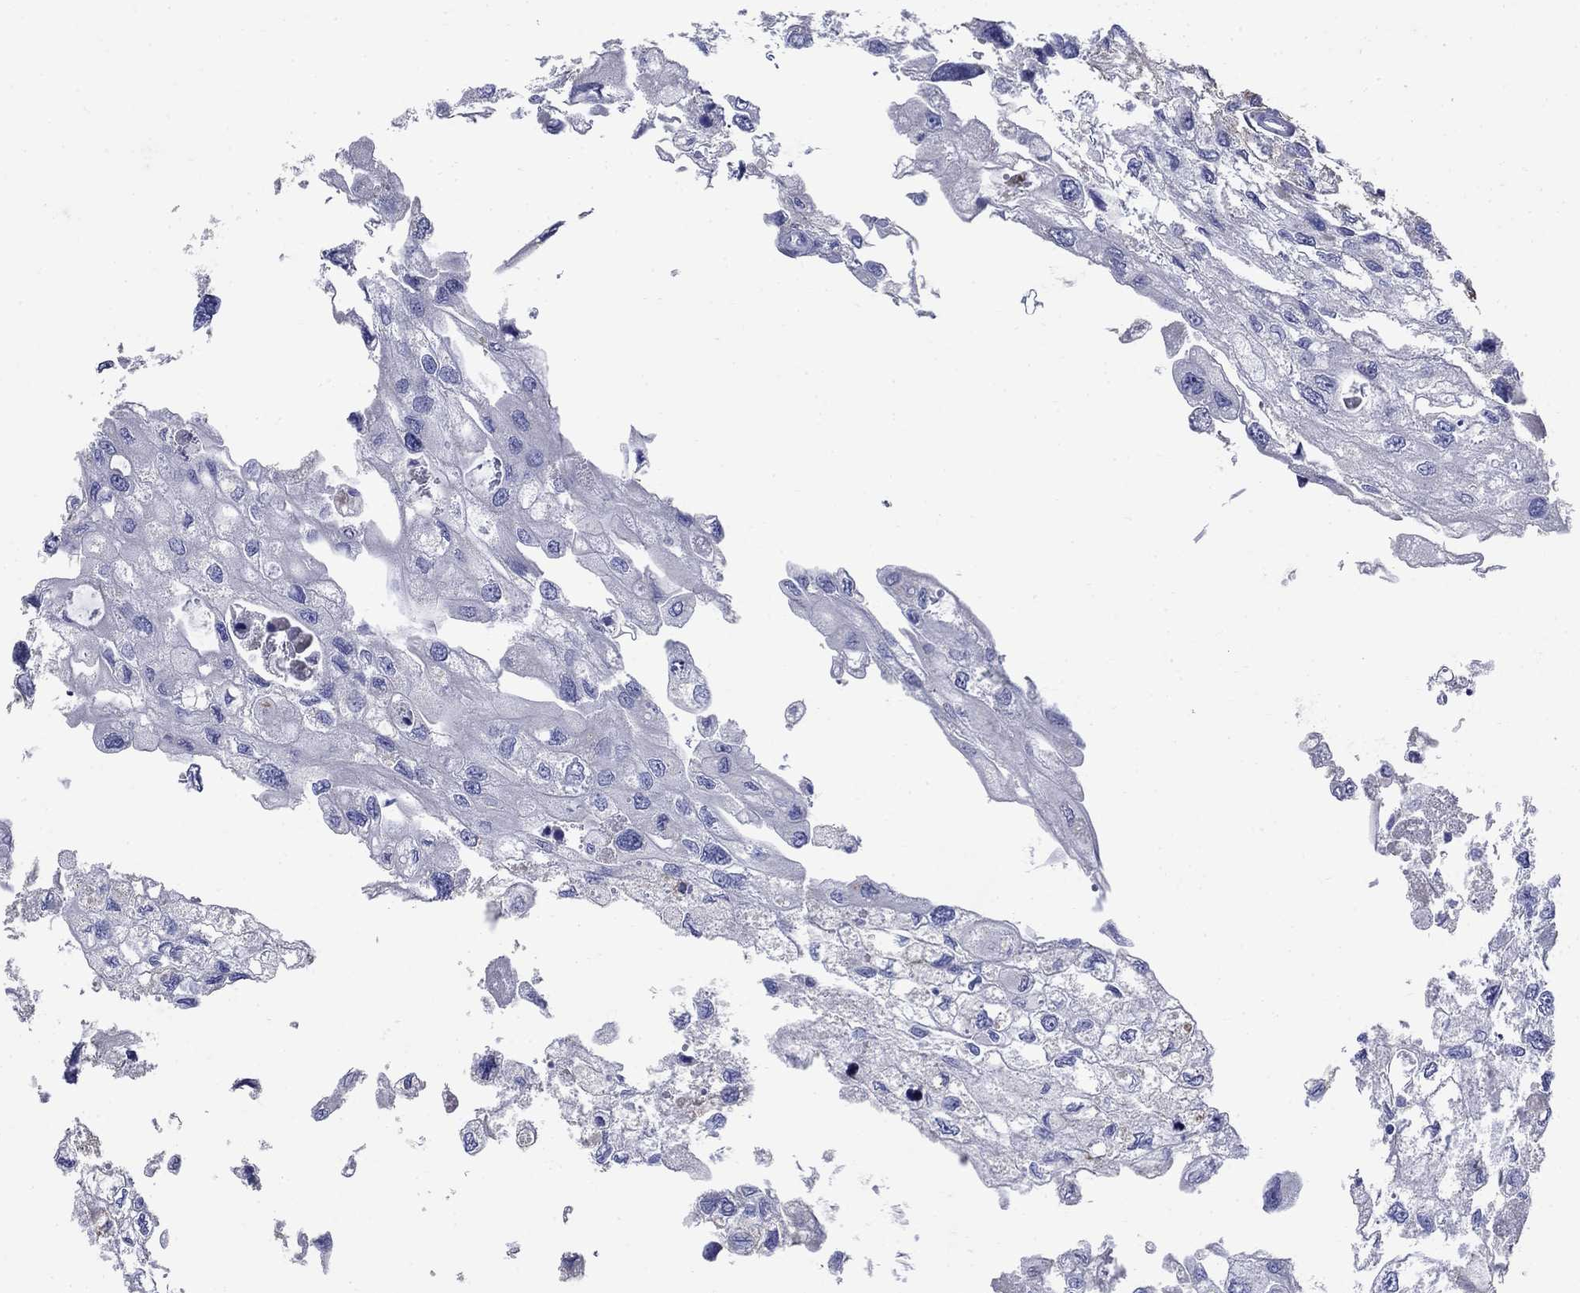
{"staining": {"intensity": "negative", "quantity": "none", "location": "none"}, "tissue": "urothelial cancer", "cell_type": "Tumor cells", "image_type": "cancer", "snomed": [{"axis": "morphology", "description": "Urothelial carcinoma, High grade"}, {"axis": "topography", "description": "Urinary bladder"}], "caption": "A histopathology image of human high-grade urothelial carcinoma is negative for staining in tumor cells. (Brightfield microscopy of DAB (3,3'-diaminobenzidine) immunohistochemistry (IHC) at high magnification).", "gene": "CD1A", "patient": {"sex": "male", "age": 59}}